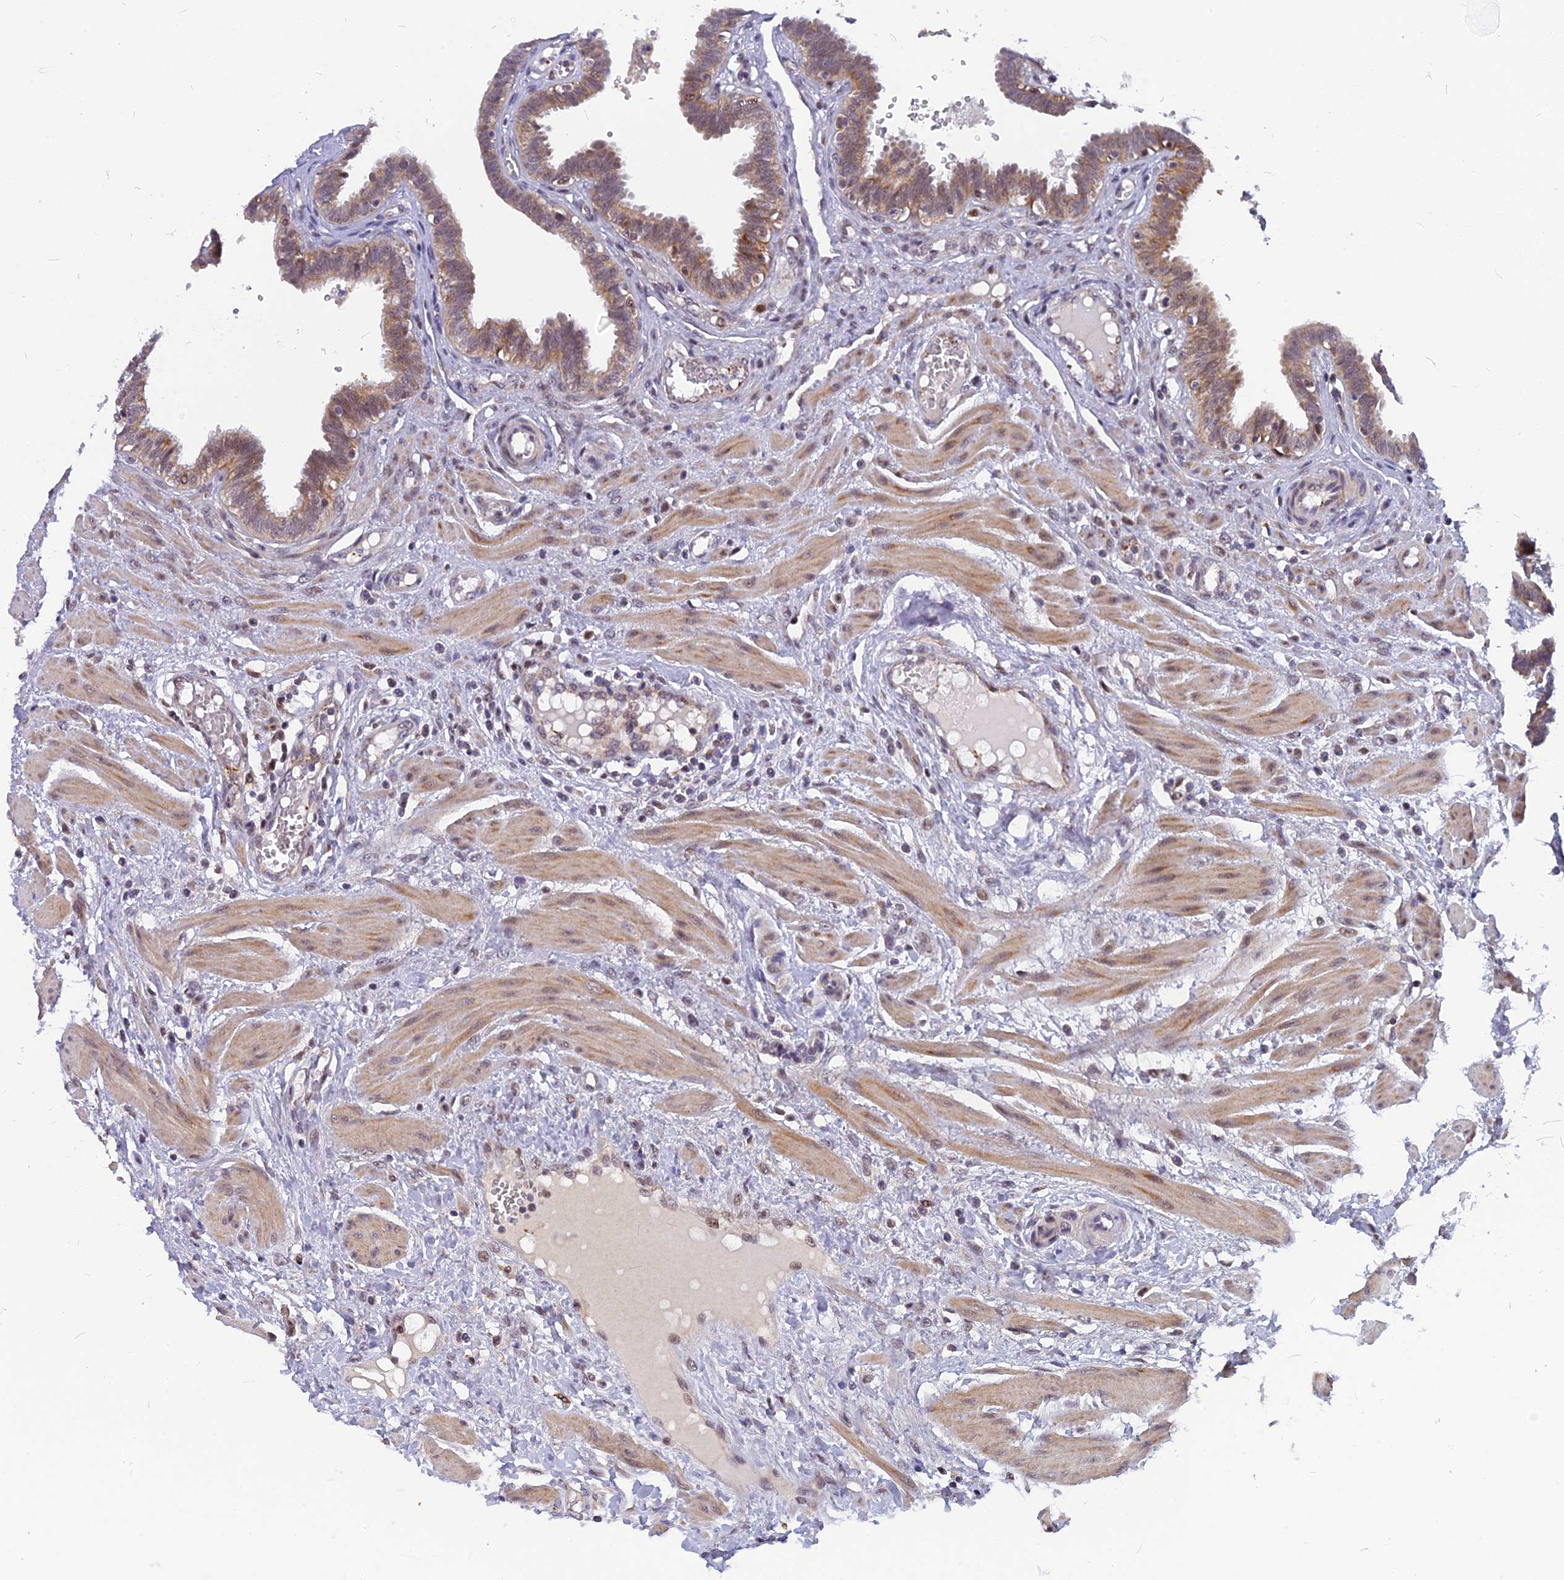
{"staining": {"intensity": "moderate", "quantity": "25%-75%", "location": "cytoplasmic/membranous"}, "tissue": "fallopian tube", "cell_type": "Glandular cells", "image_type": "normal", "snomed": [{"axis": "morphology", "description": "Normal tissue, NOS"}, {"axis": "topography", "description": "Fallopian tube"}], "caption": "Immunohistochemistry of unremarkable fallopian tube demonstrates medium levels of moderate cytoplasmic/membranous staining in about 25%-75% of glandular cells. The staining was performed using DAB (3,3'-diaminobenzidine) to visualize the protein expression in brown, while the nuclei were stained in blue with hematoxylin (Magnification: 20x).", "gene": "CMC1", "patient": {"sex": "female", "age": 32}}